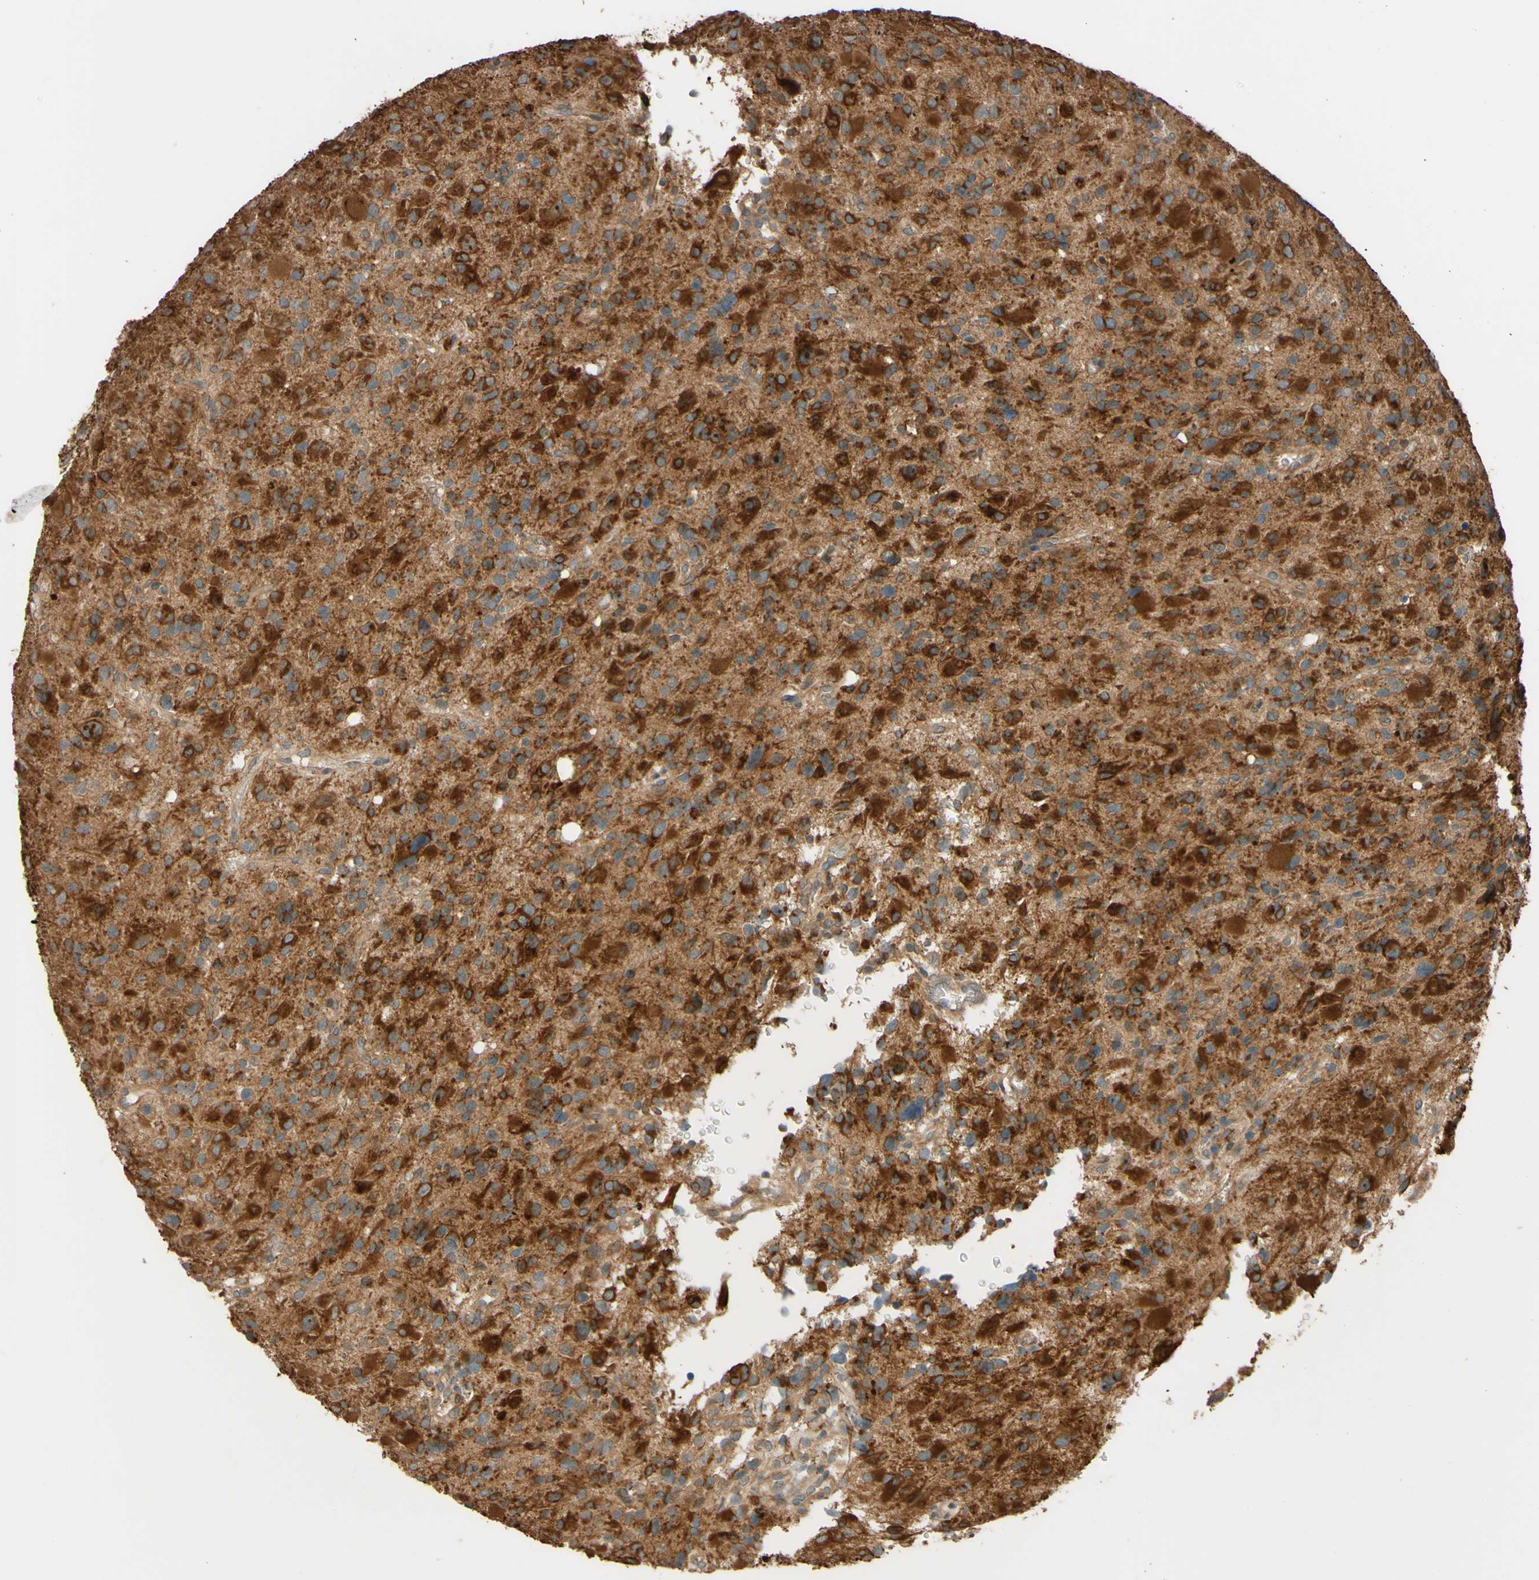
{"staining": {"intensity": "strong", "quantity": ">75%", "location": "cytoplasmic/membranous"}, "tissue": "glioma", "cell_type": "Tumor cells", "image_type": "cancer", "snomed": [{"axis": "morphology", "description": "Glioma, malignant, High grade"}, {"axis": "topography", "description": "Brain"}], "caption": "This is an image of IHC staining of glioma, which shows strong positivity in the cytoplasmic/membranous of tumor cells.", "gene": "RNF19A", "patient": {"sex": "male", "age": 48}}